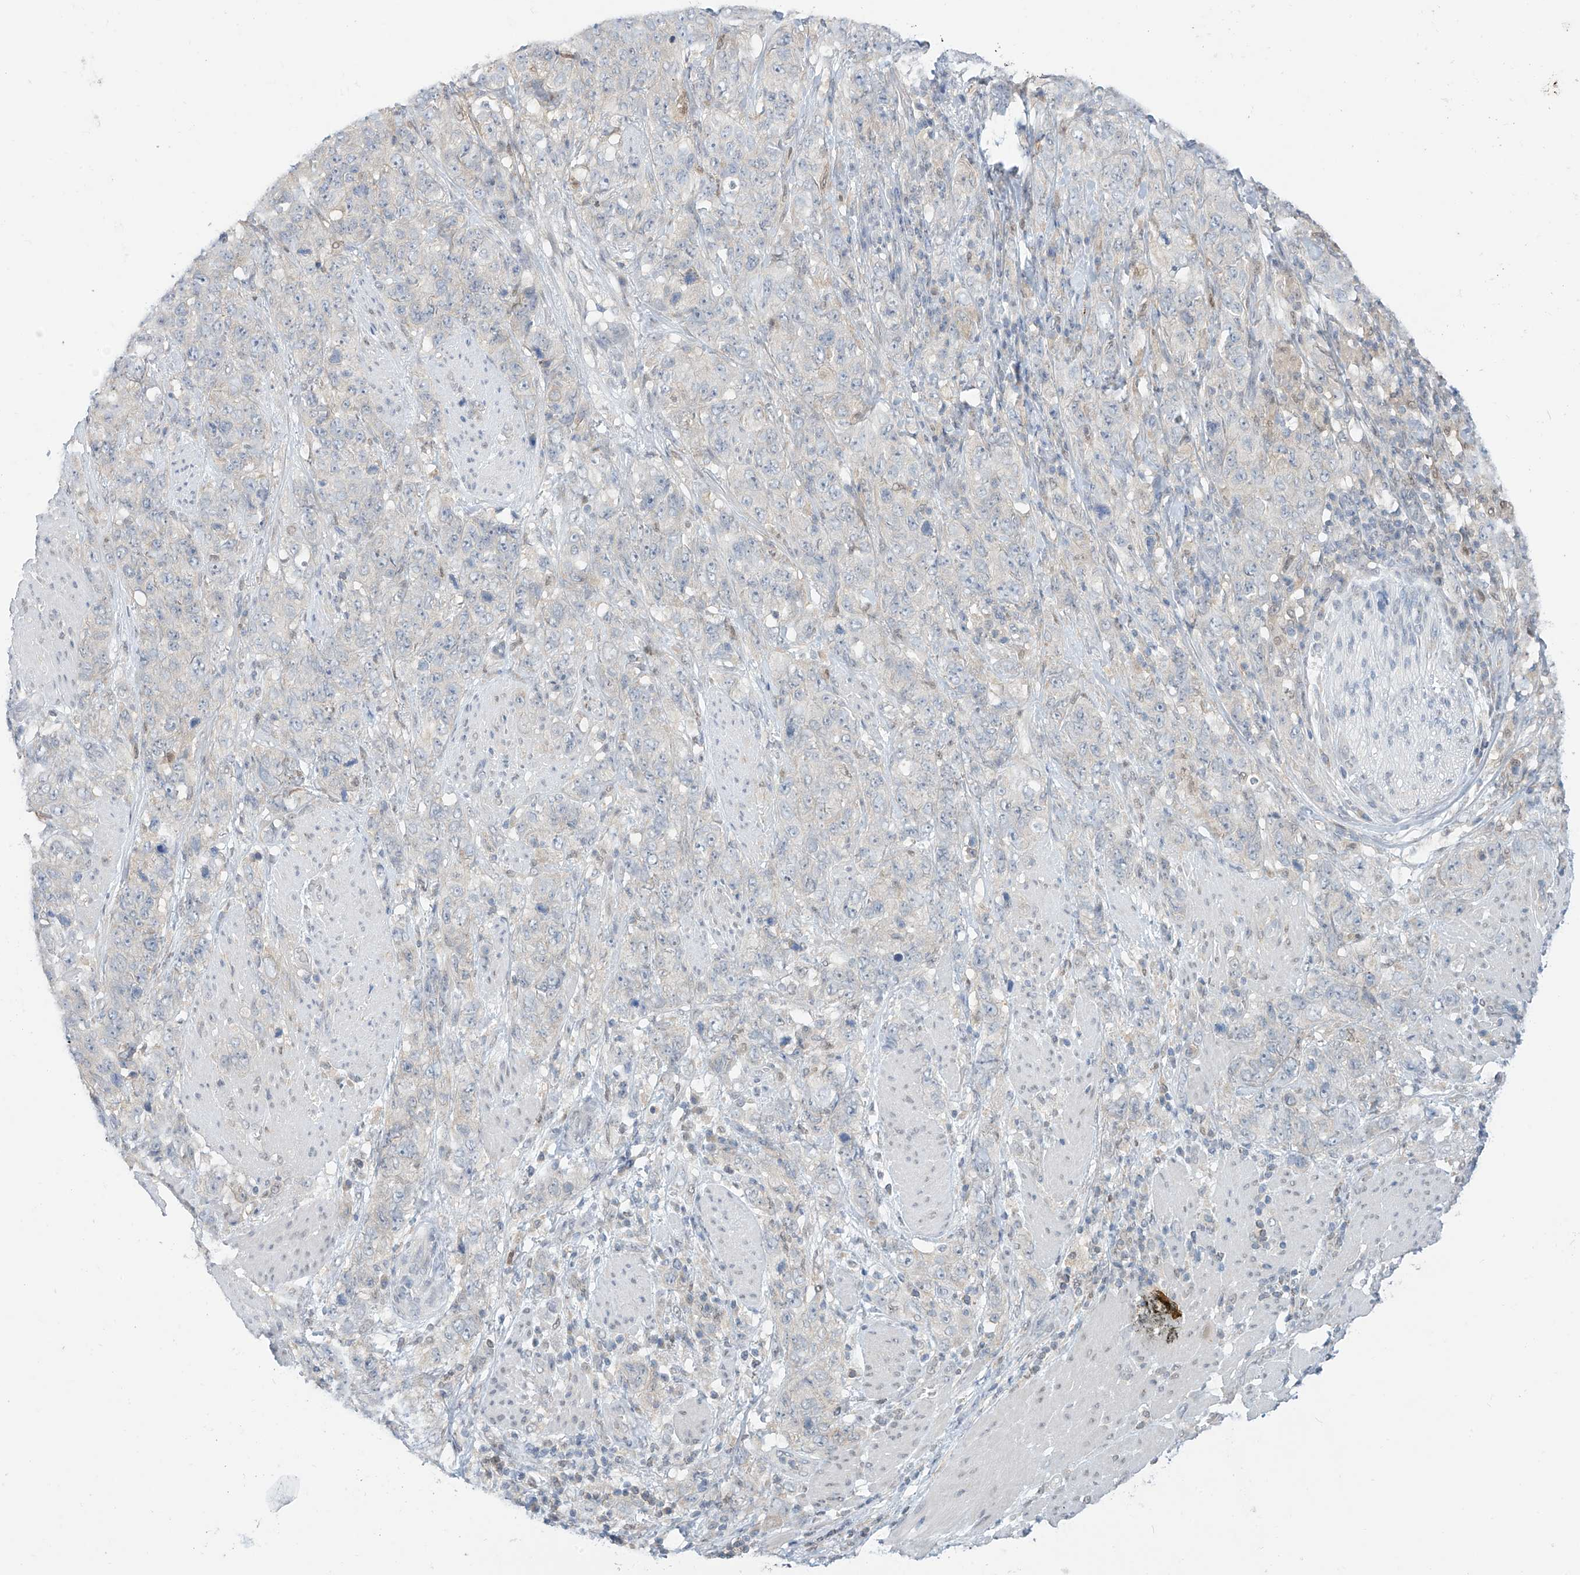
{"staining": {"intensity": "negative", "quantity": "none", "location": "none"}, "tissue": "stomach cancer", "cell_type": "Tumor cells", "image_type": "cancer", "snomed": [{"axis": "morphology", "description": "Adenocarcinoma, NOS"}, {"axis": "topography", "description": "Stomach"}], "caption": "Tumor cells show no significant protein staining in stomach cancer. (DAB (3,3'-diaminobenzidine) IHC, high magnification).", "gene": "APLF", "patient": {"sex": "male", "age": 48}}